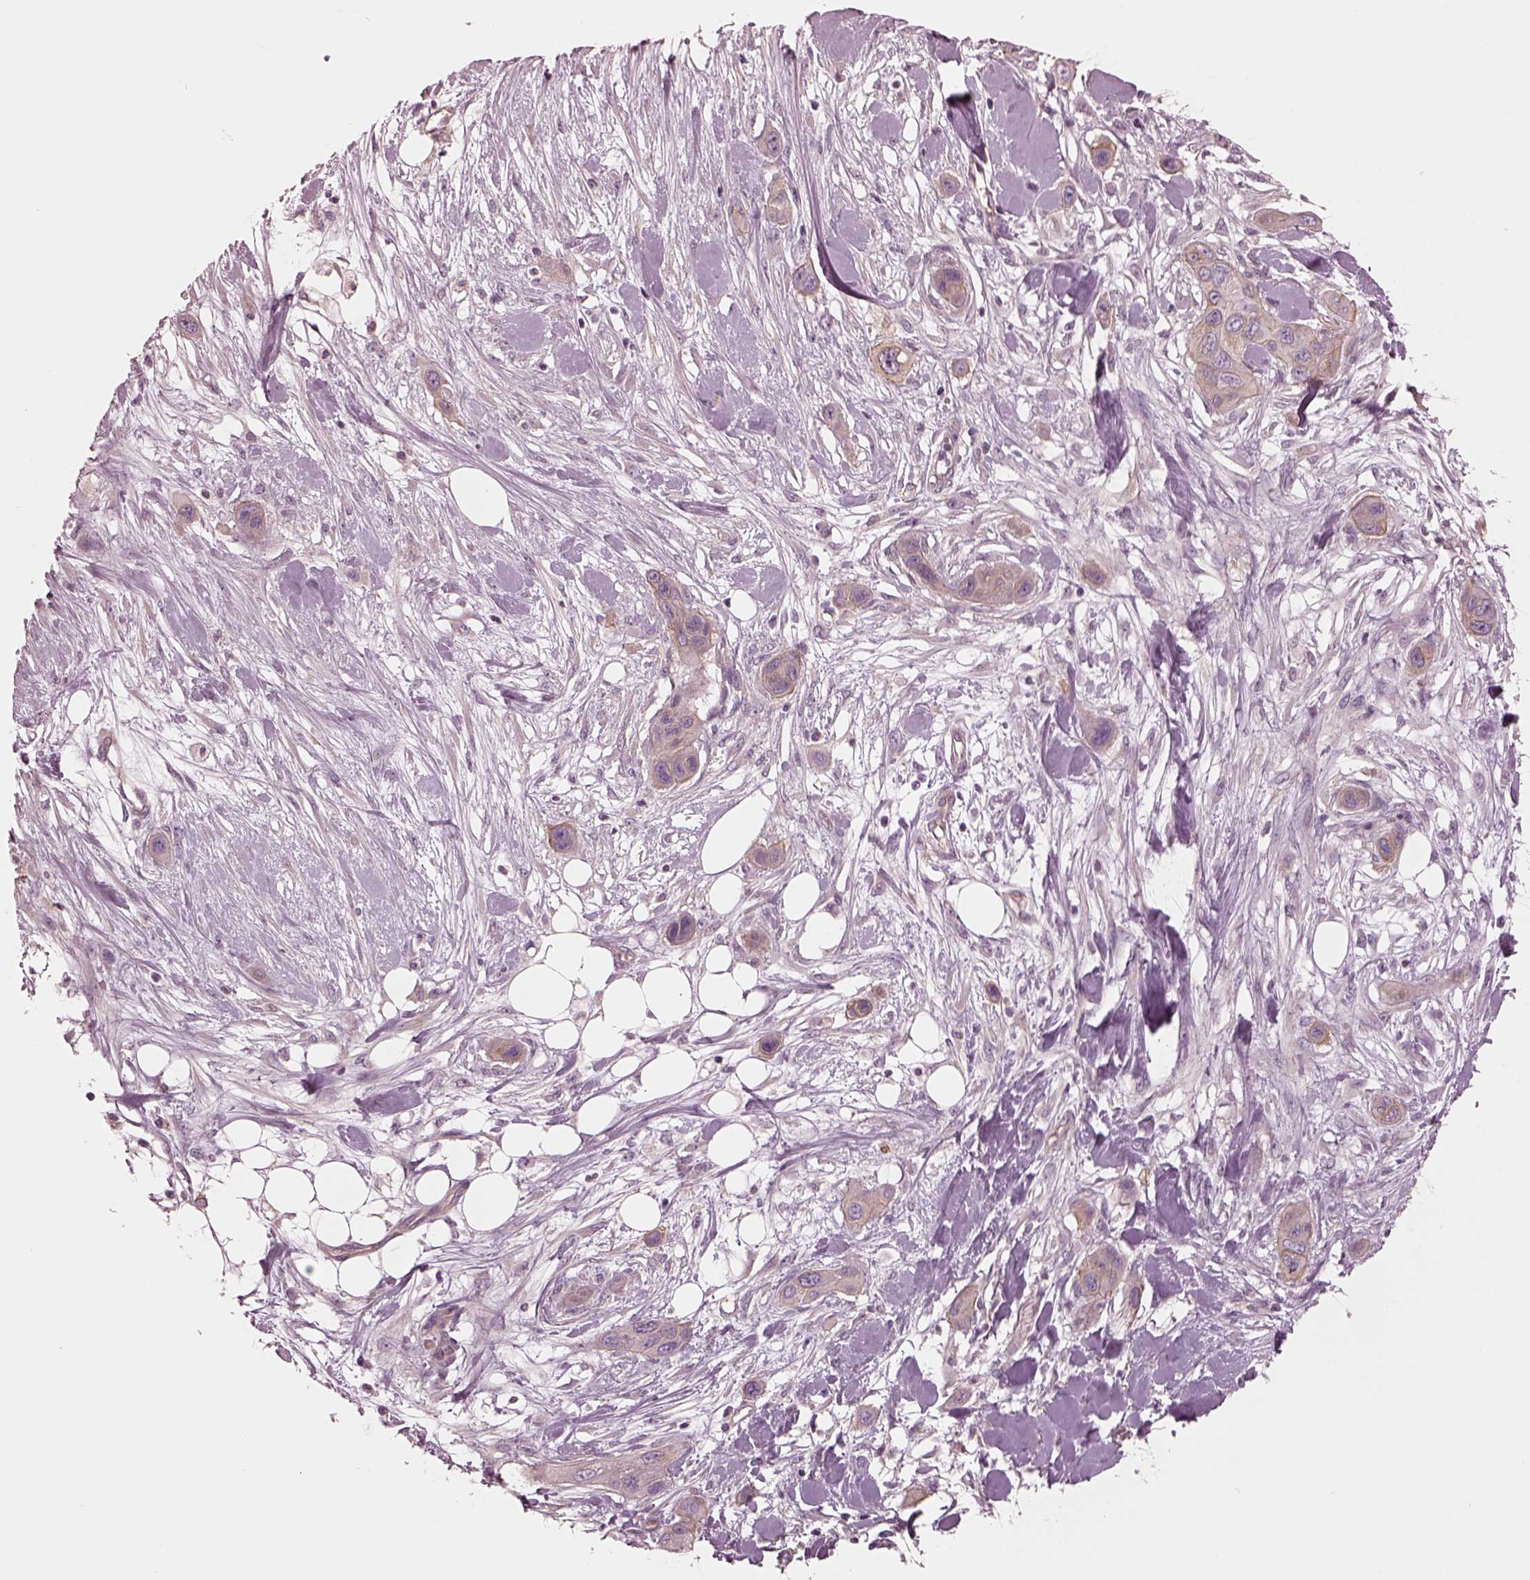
{"staining": {"intensity": "weak", "quantity": ">75%", "location": "cytoplasmic/membranous"}, "tissue": "skin cancer", "cell_type": "Tumor cells", "image_type": "cancer", "snomed": [{"axis": "morphology", "description": "Squamous cell carcinoma, NOS"}, {"axis": "topography", "description": "Skin"}], "caption": "Skin cancer tissue exhibits weak cytoplasmic/membranous staining in approximately >75% of tumor cells, visualized by immunohistochemistry.", "gene": "ODAD1", "patient": {"sex": "male", "age": 79}}